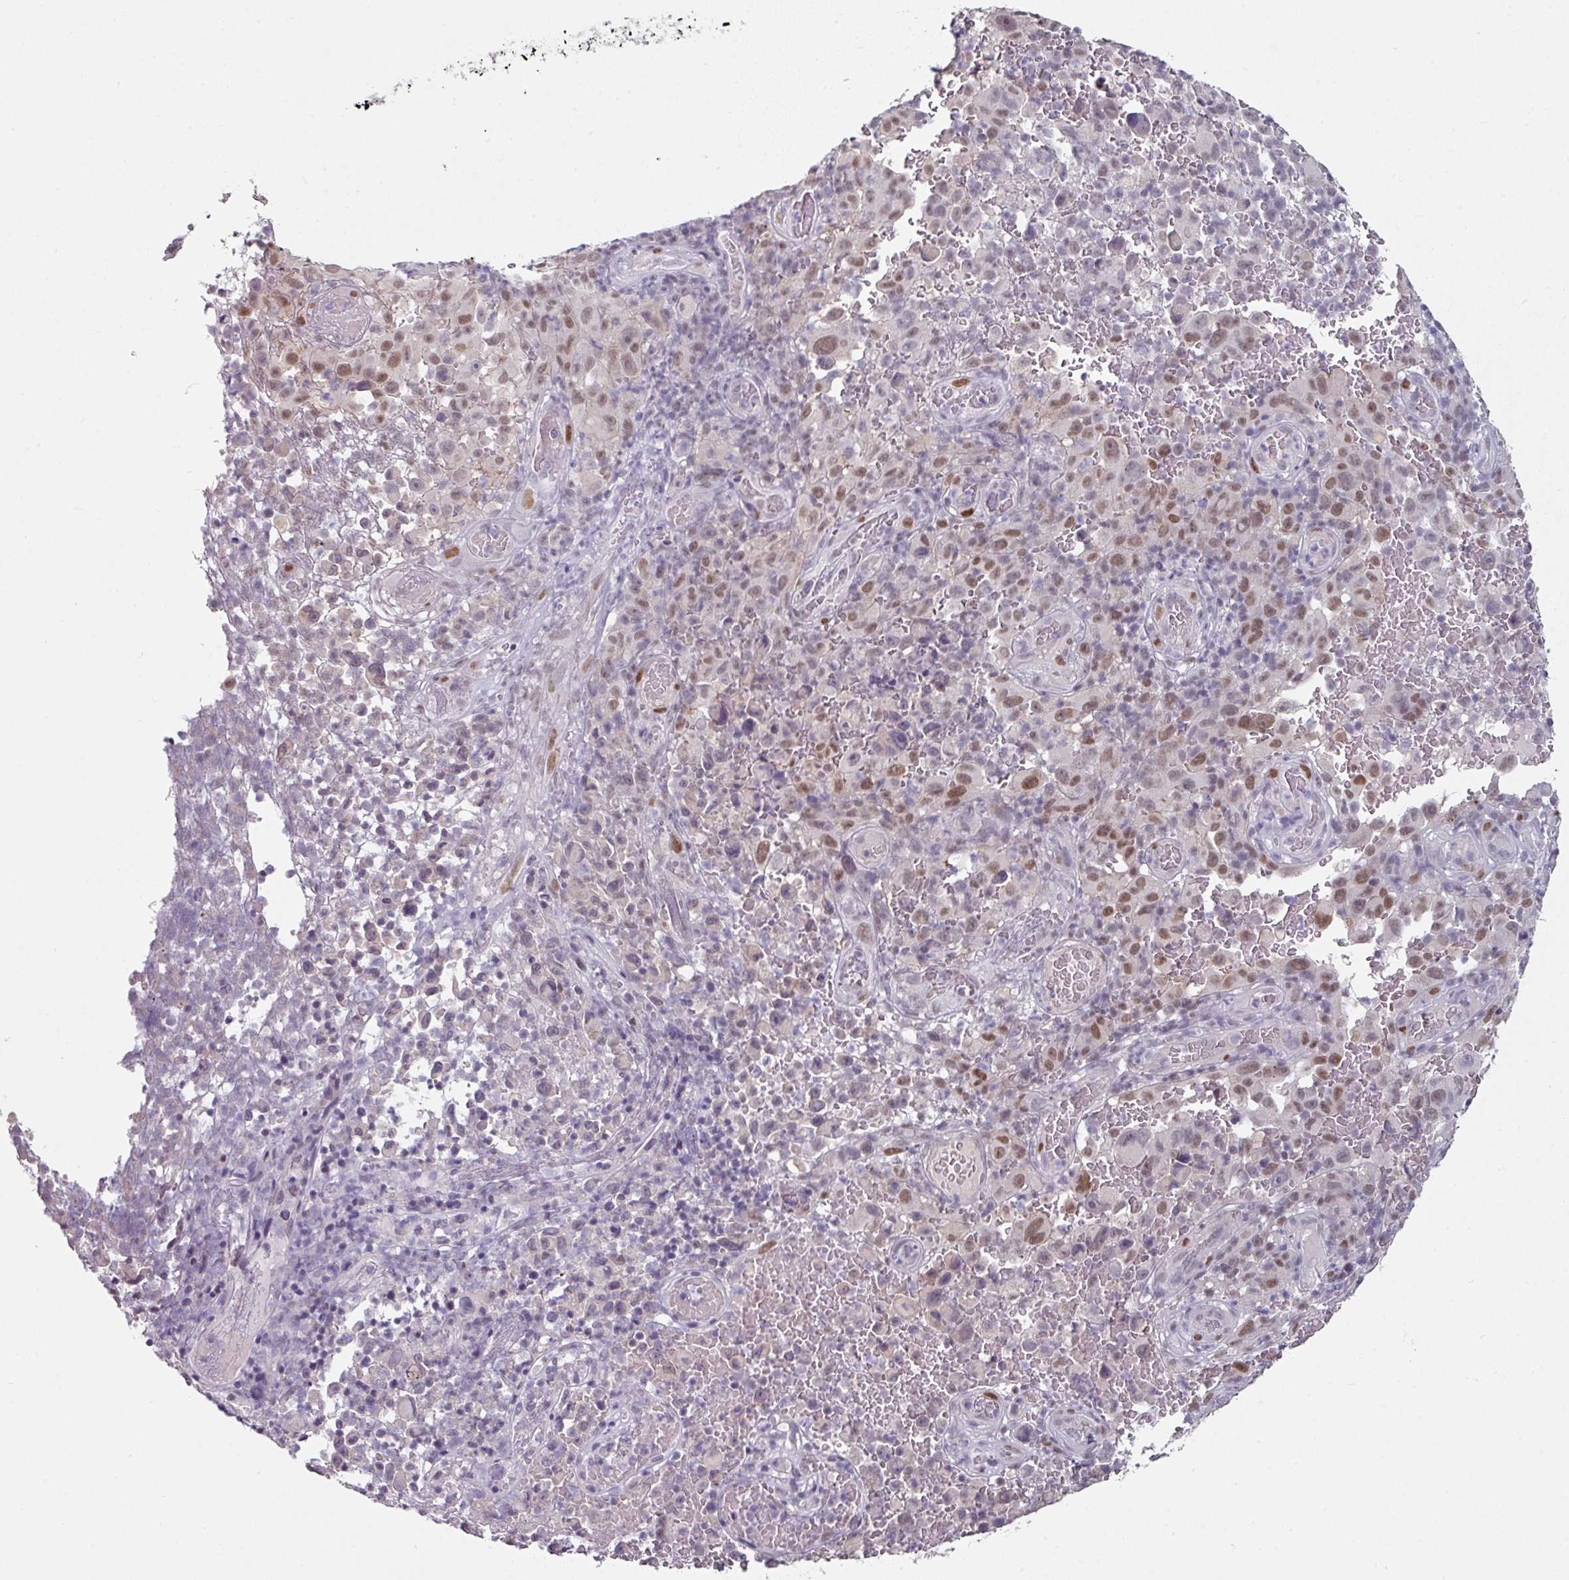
{"staining": {"intensity": "moderate", "quantity": ">75%", "location": "nuclear"}, "tissue": "melanoma", "cell_type": "Tumor cells", "image_type": "cancer", "snomed": [{"axis": "morphology", "description": "Malignant melanoma, NOS"}, {"axis": "topography", "description": "Skin"}], "caption": "A high-resolution histopathology image shows immunohistochemistry staining of malignant melanoma, which demonstrates moderate nuclear expression in approximately >75% of tumor cells. (Stains: DAB (3,3'-diaminobenzidine) in brown, nuclei in blue, Microscopy: brightfield microscopy at high magnification).", "gene": "ELK1", "patient": {"sex": "female", "age": 82}}